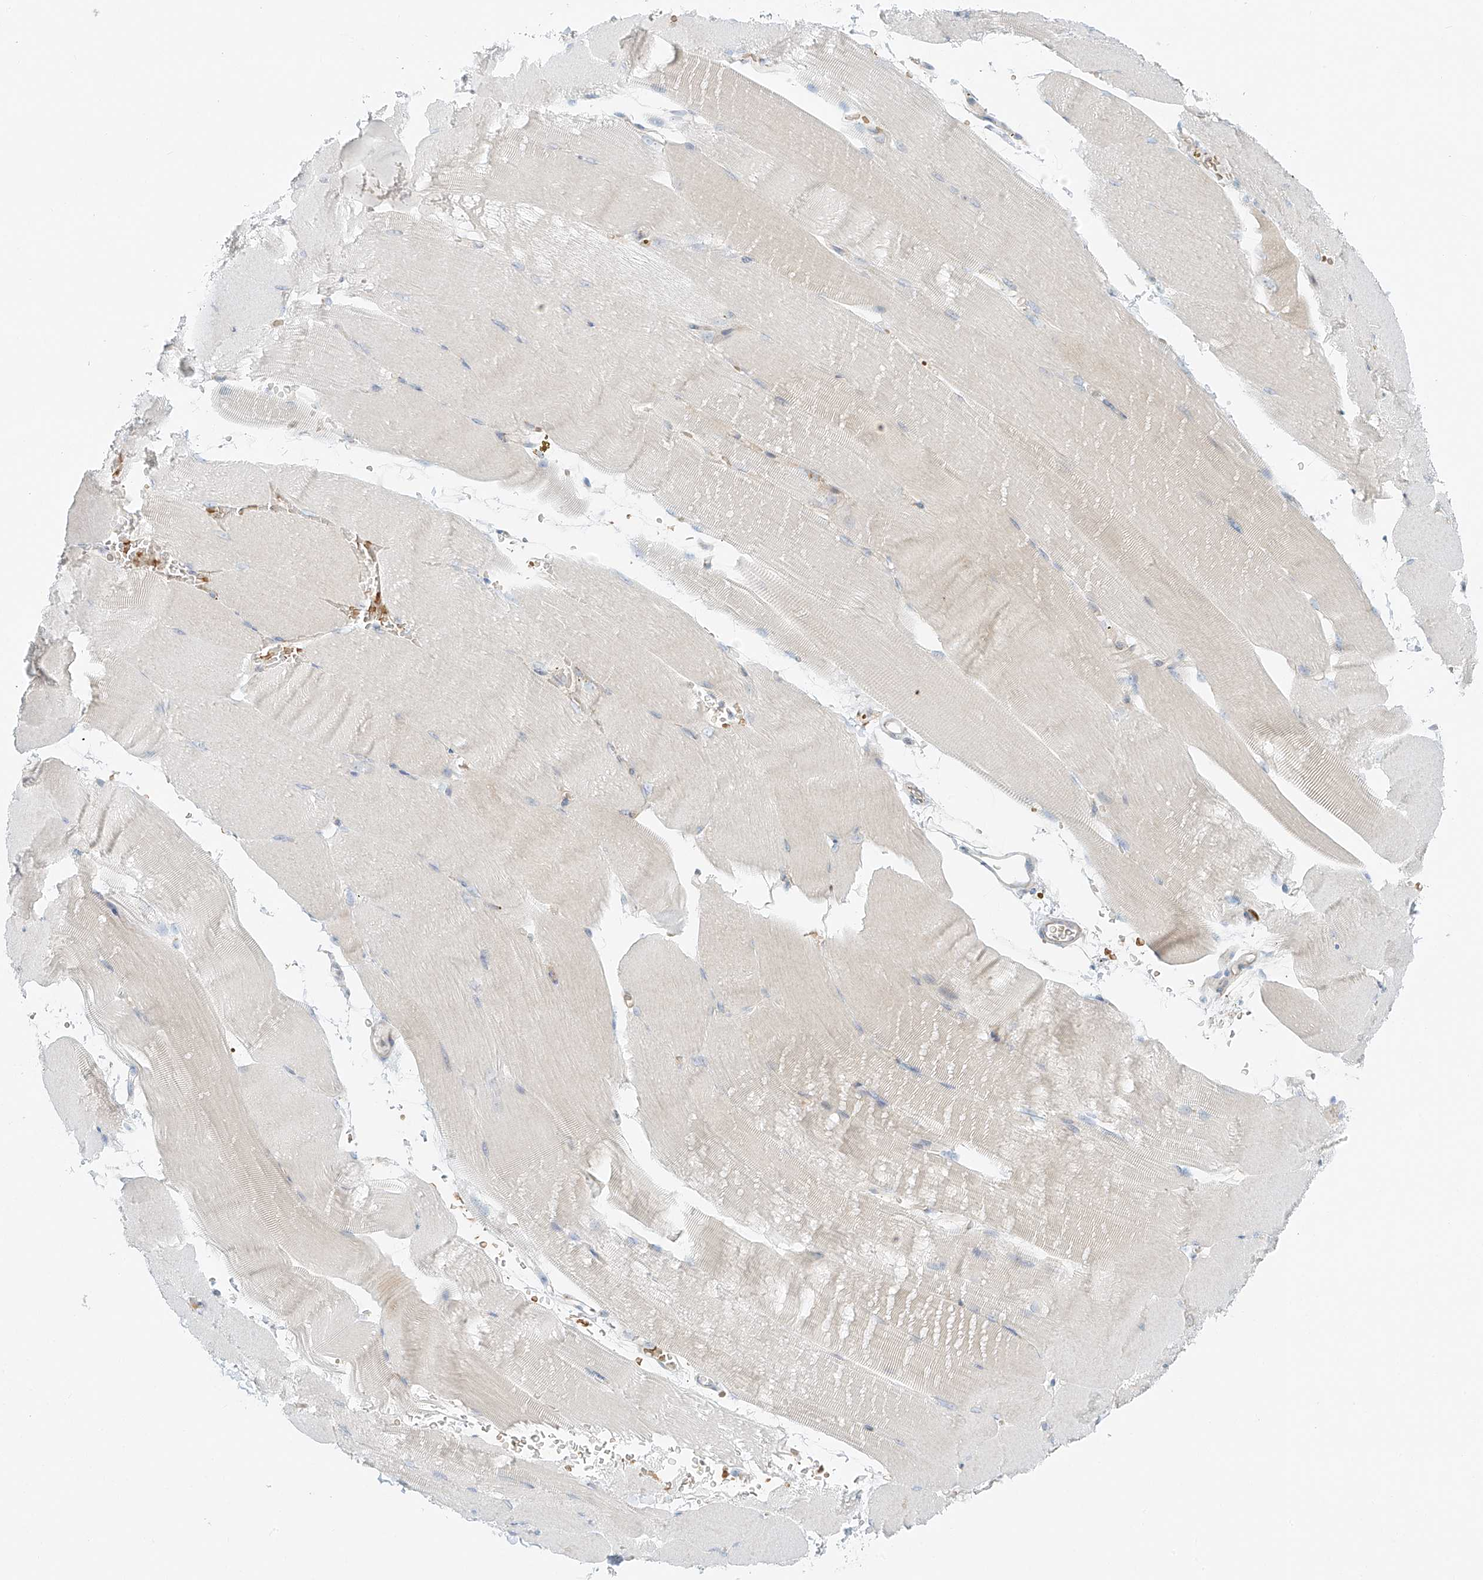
{"staining": {"intensity": "negative", "quantity": "none", "location": "none"}, "tissue": "skeletal muscle", "cell_type": "Myocytes", "image_type": "normal", "snomed": [{"axis": "morphology", "description": "Normal tissue, NOS"}, {"axis": "topography", "description": "Skeletal muscle"}, {"axis": "topography", "description": "Parathyroid gland"}], "caption": "Immunohistochemical staining of unremarkable human skeletal muscle demonstrates no significant staining in myocytes.", "gene": "EIPR1", "patient": {"sex": "female", "age": 37}}